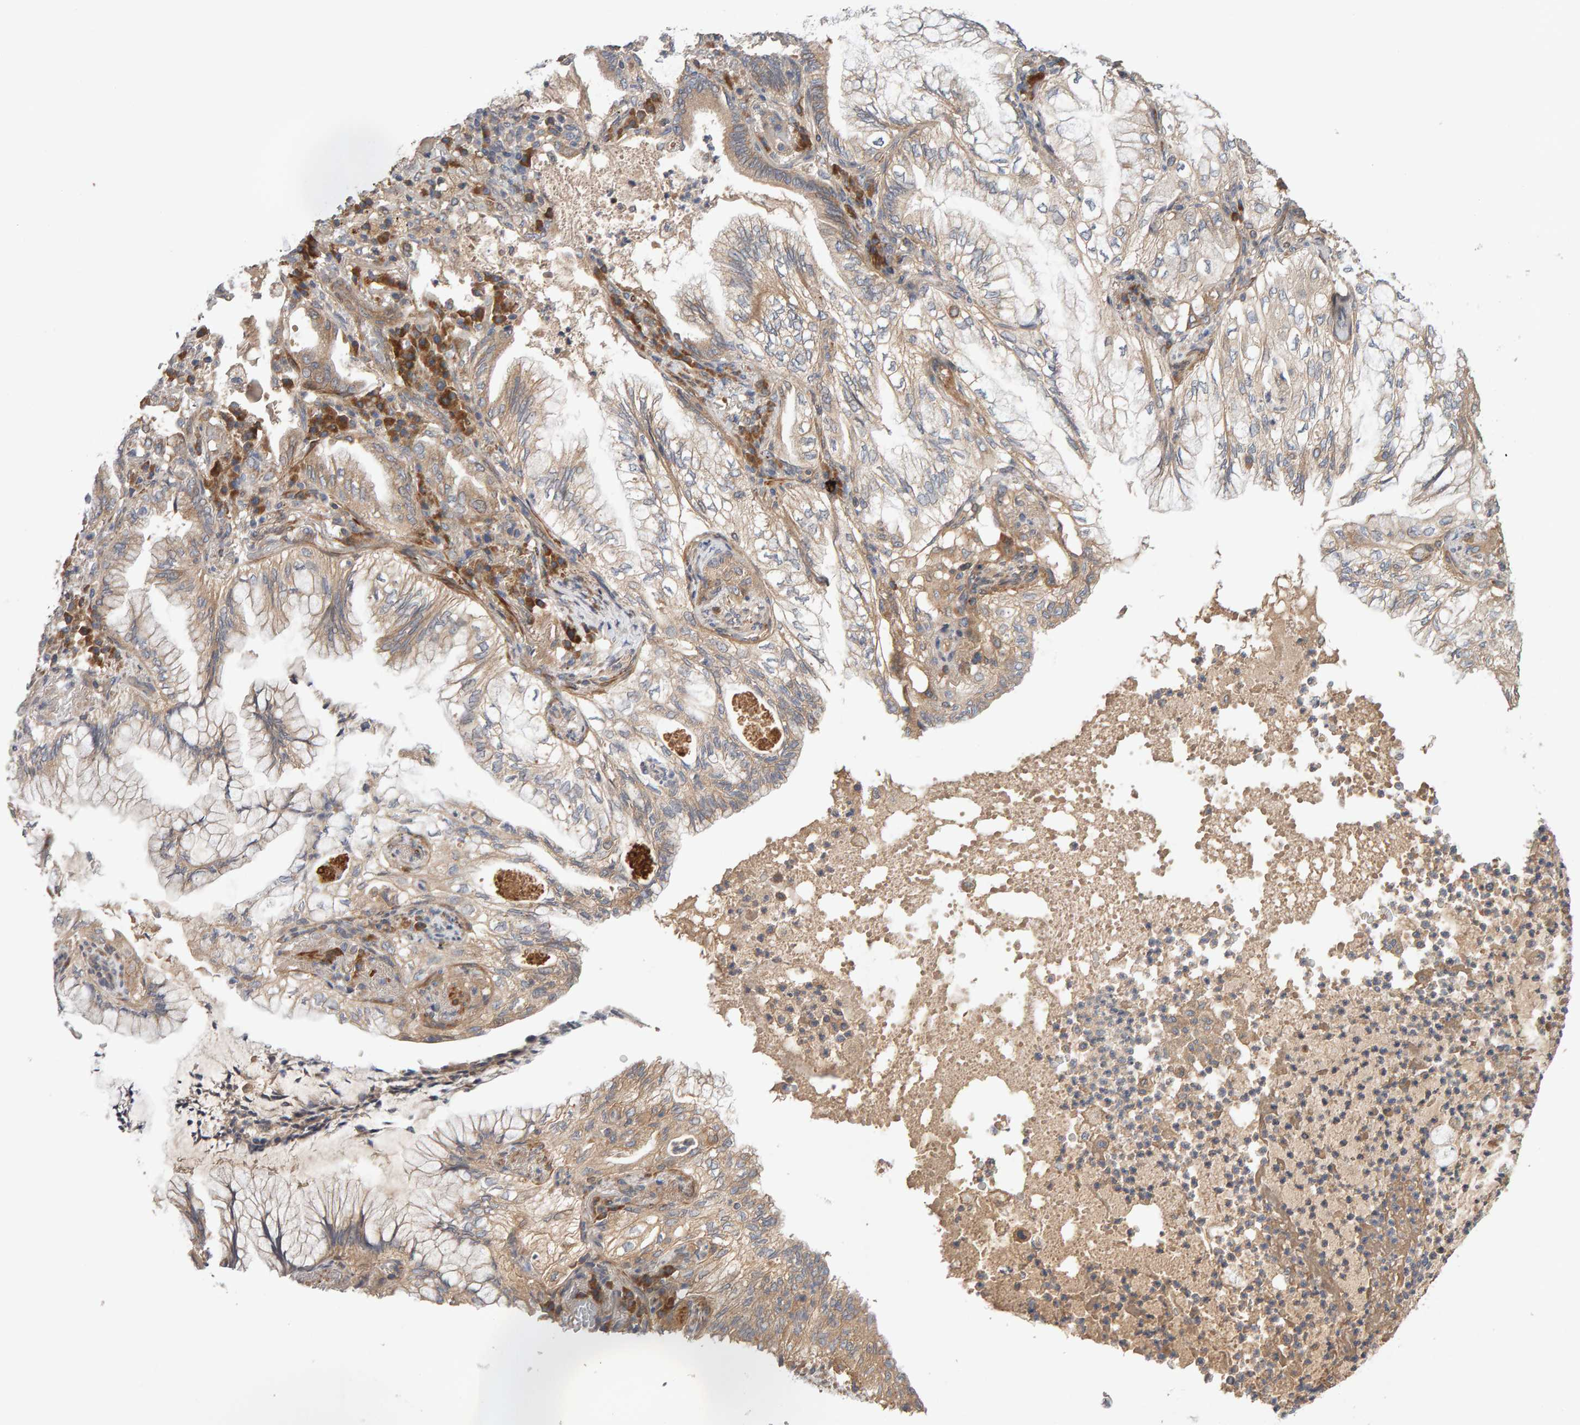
{"staining": {"intensity": "weak", "quantity": ">75%", "location": "cytoplasmic/membranous"}, "tissue": "lung cancer", "cell_type": "Tumor cells", "image_type": "cancer", "snomed": [{"axis": "morphology", "description": "Adenocarcinoma, NOS"}, {"axis": "topography", "description": "Lung"}], "caption": "Immunohistochemistry micrograph of neoplastic tissue: lung cancer stained using IHC exhibits low levels of weak protein expression localized specifically in the cytoplasmic/membranous of tumor cells, appearing as a cytoplasmic/membranous brown color.", "gene": "RNF19A", "patient": {"sex": "female", "age": 70}}